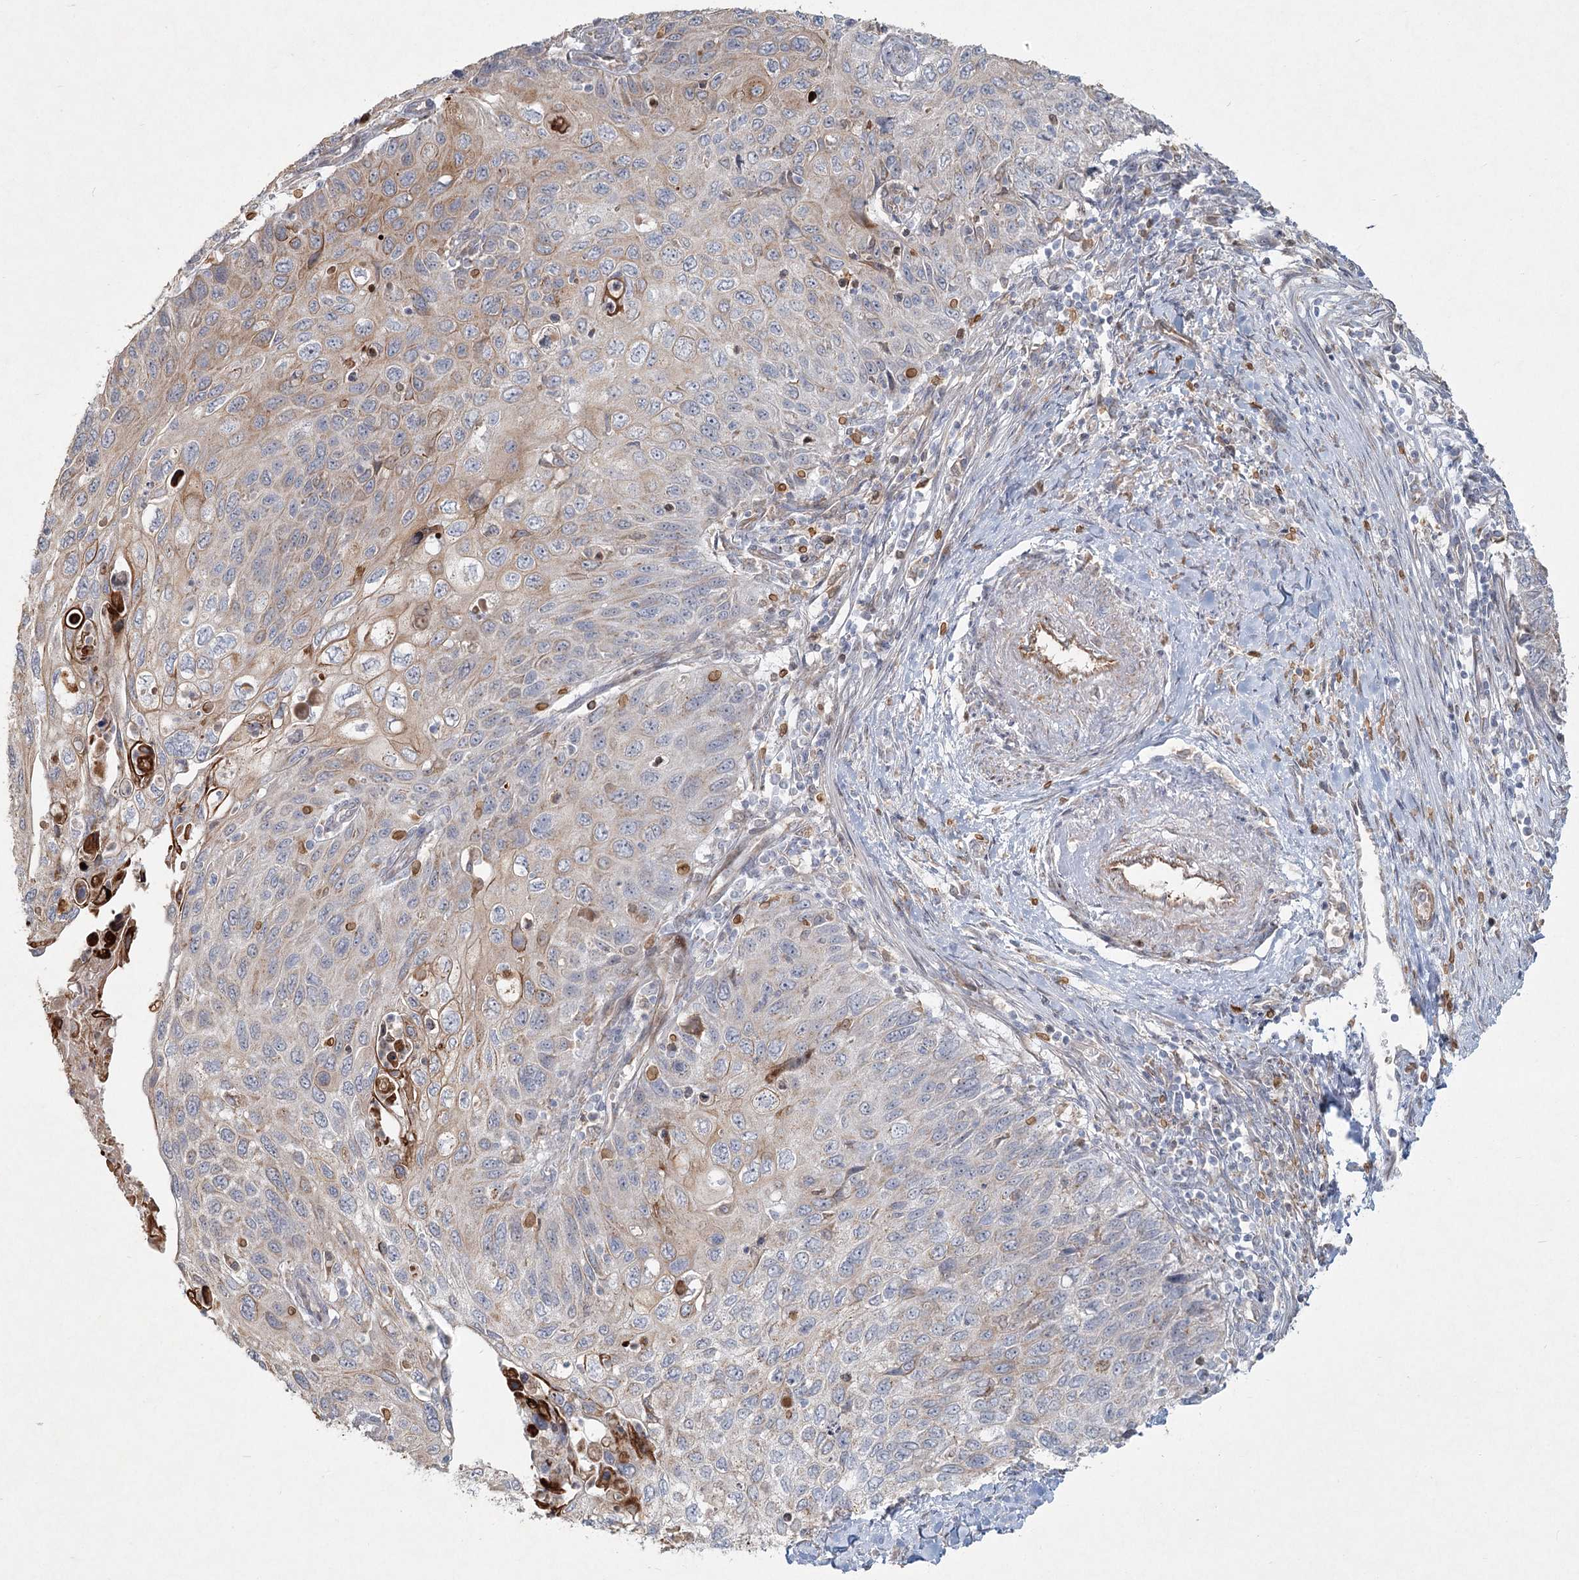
{"staining": {"intensity": "strong", "quantity": "<25%", "location": "cytoplasmic/membranous"}, "tissue": "cervical cancer", "cell_type": "Tumor cells", "image_type": "cancer", "snomed": [{"axis": "morphology", "description": "Squamous cell carcinoma, NOS"}, {"axis": "topography", "description": "Cervix"}], "caption": "Strong cytoplasmic/membranous staining is appreciated in approximately <25% of tumor cells in cervical cancer.", "gene": "LRP2BP", "patient": {"sex": "female", "age": 70}}